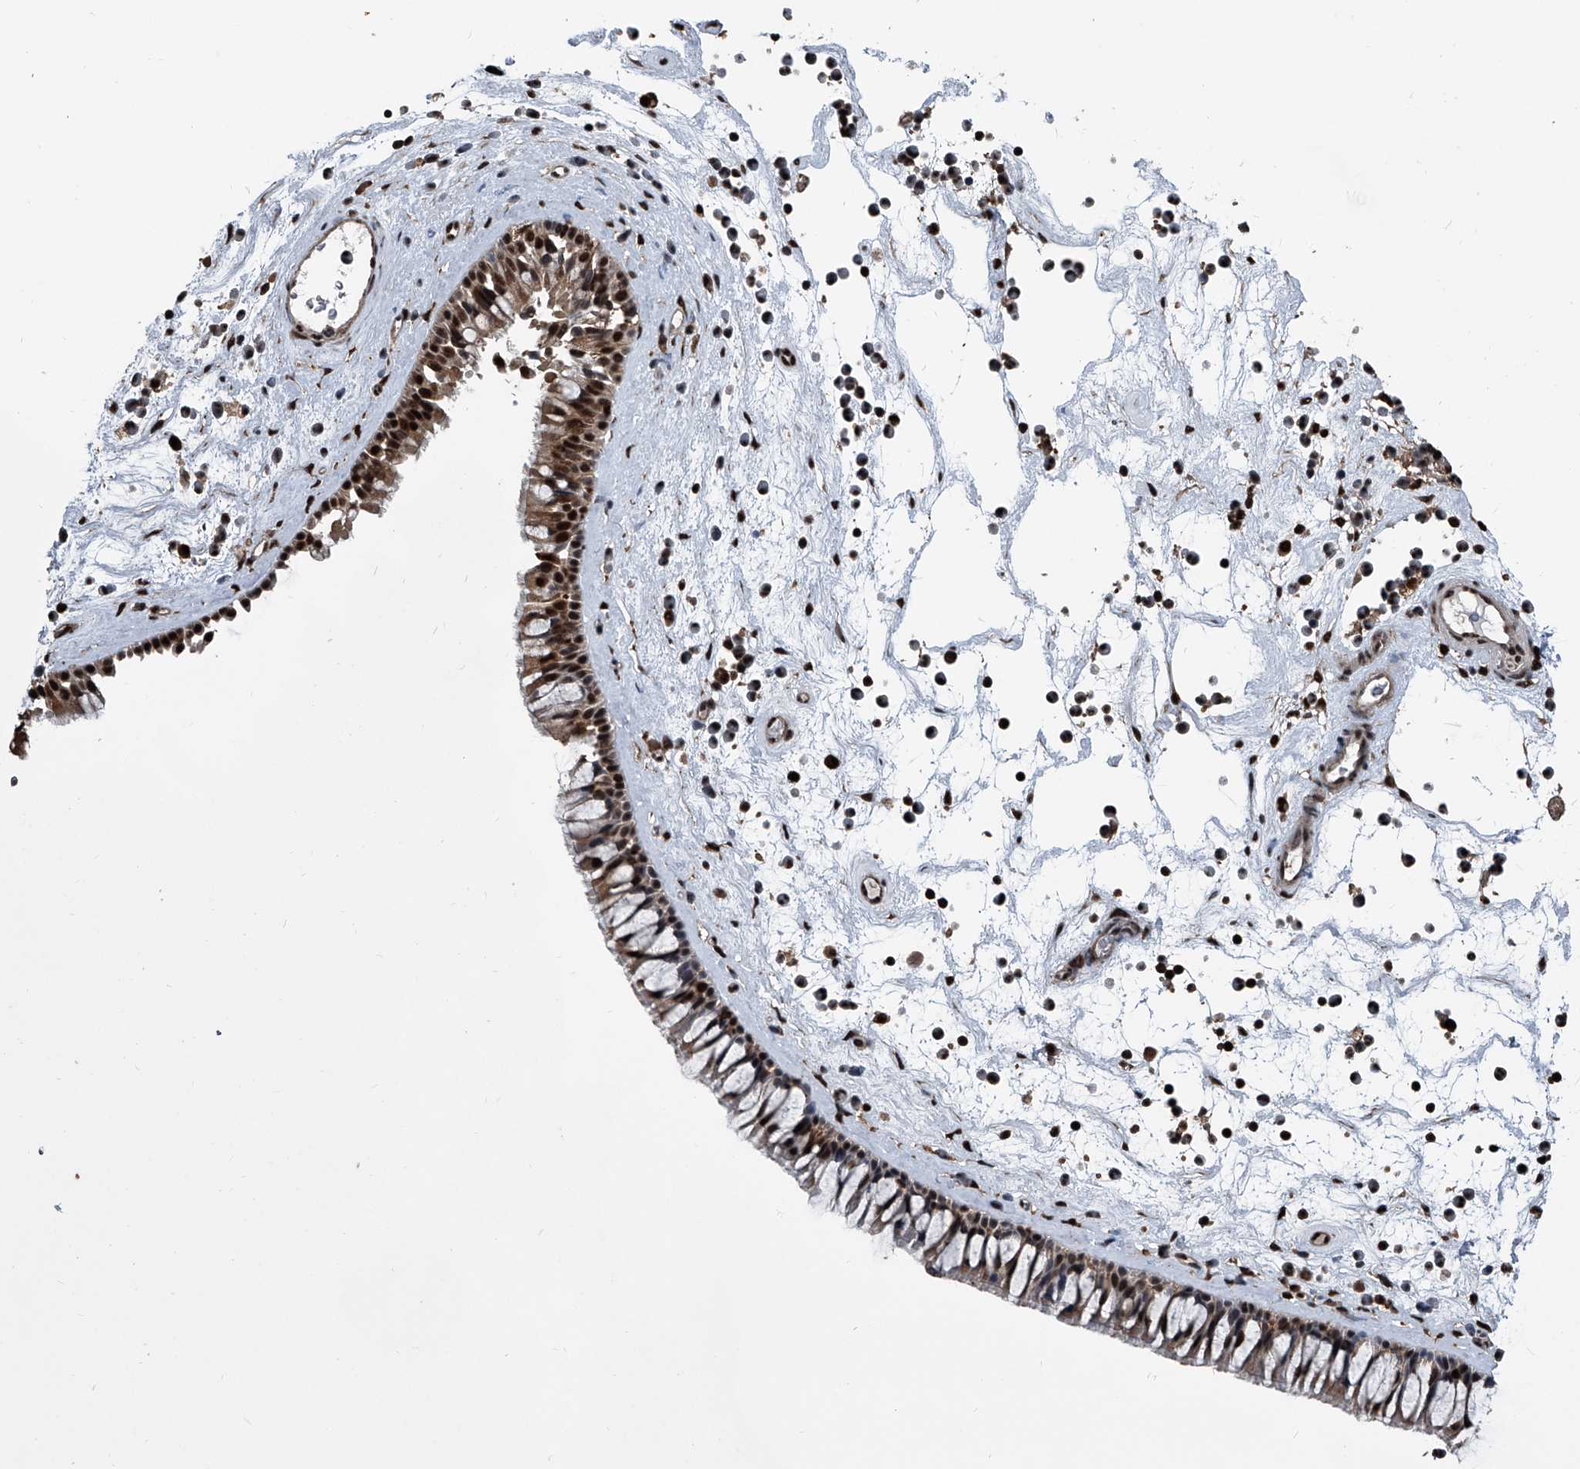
{"staining": {"intensity": "strong", "quantity": "25%-75%", "location": "cytoplasmic/membranous,nuclear"}, "tissue": "nasopharynx", "cell_type": "Respiratory epithelial cells", "image_type": "normal", "snomed": [{"axis": "morphology", "description": "Normal tissue, NOS"}, {"axis": "topography", "description": "Nasopharynx"}], "caption": "Nasopharynx was stained to show a protein in brown. There is high levels of strong cytoplasmic/membranous,nuclear positivity in approximately 25%-75% of respiratory epithelial cells. (brown staining indicates protein expression, while blue staining denotes nuclei).", "gene": "FKBP5", "patient": {"sex": "male", "age": 64}}